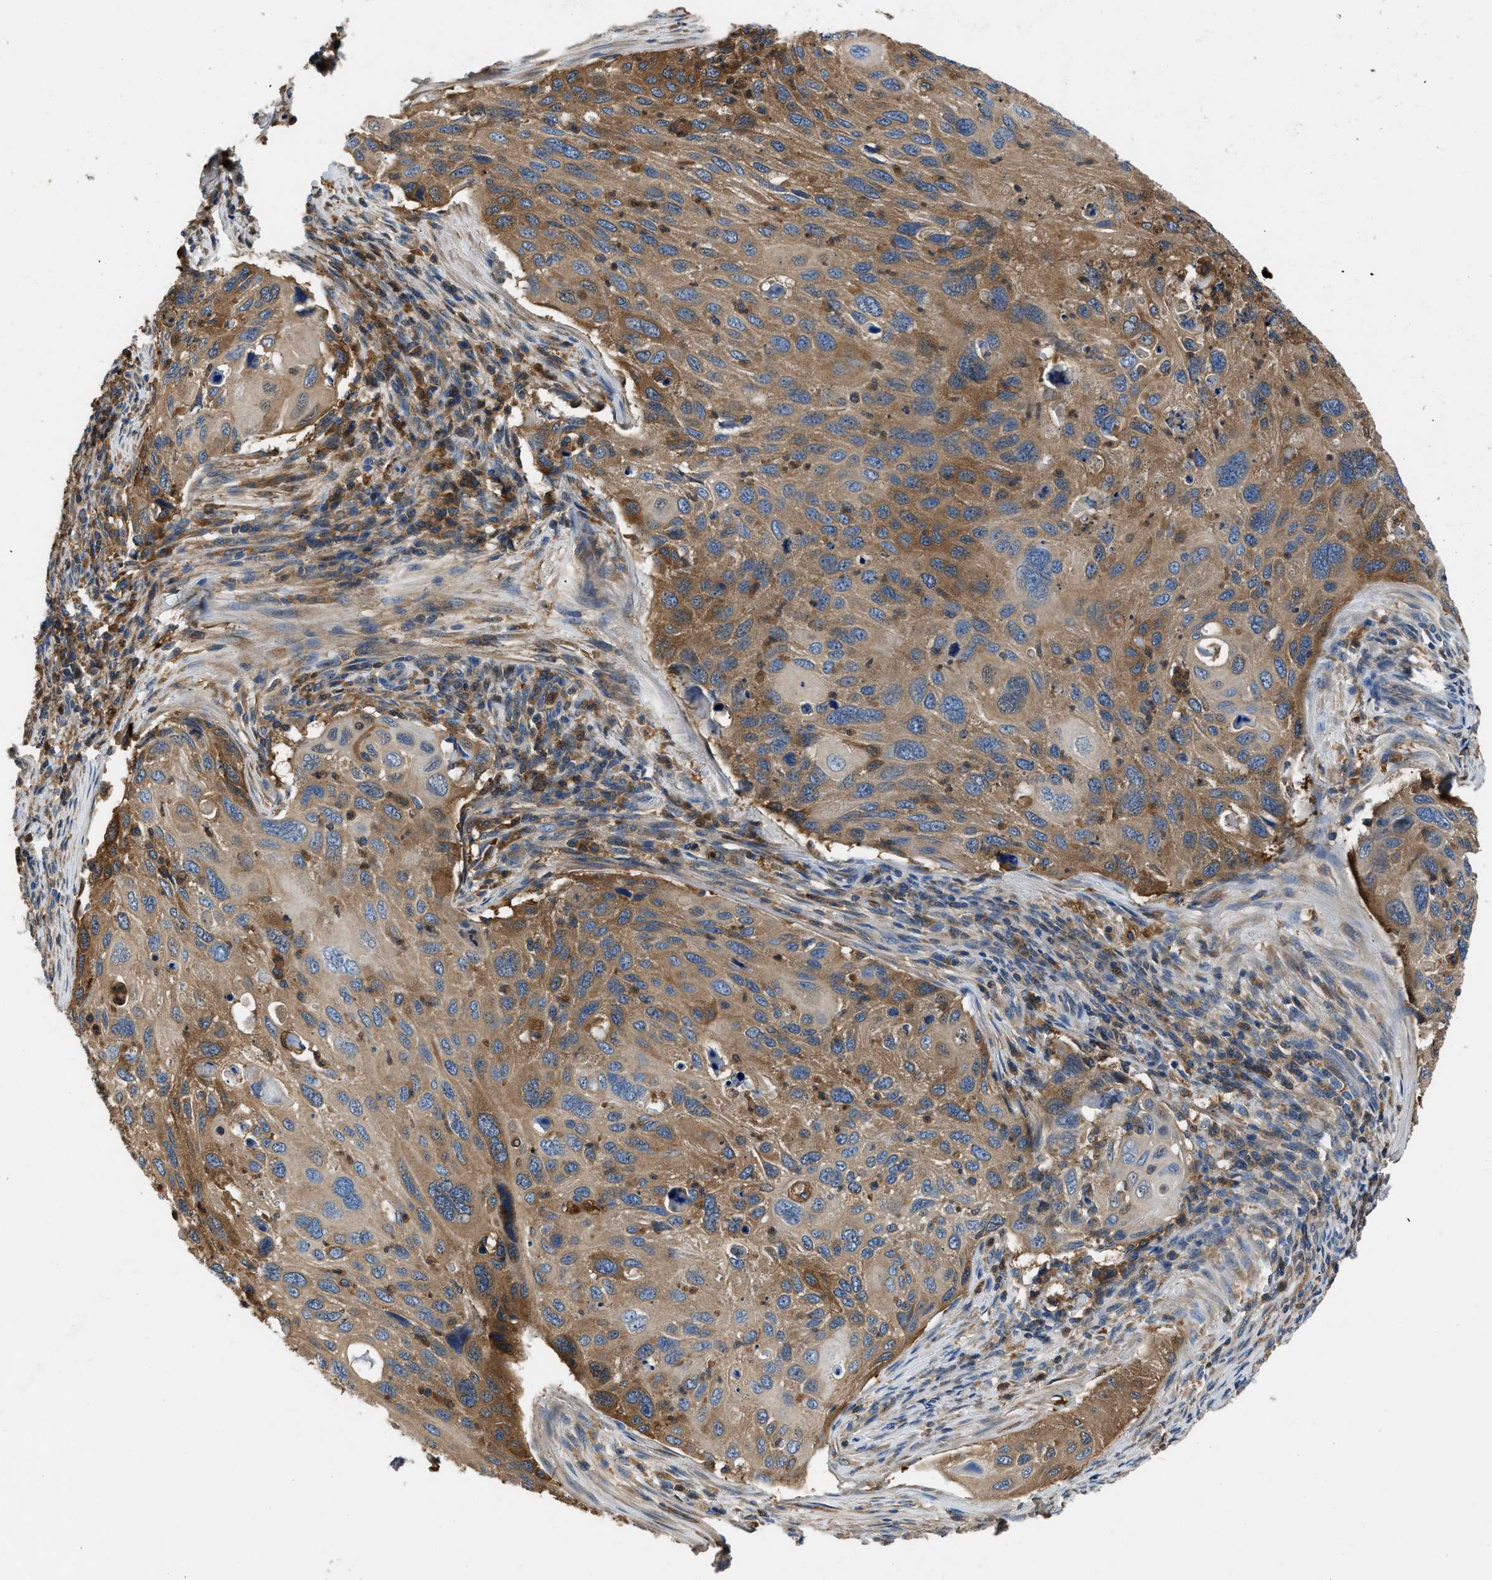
{"staining": {"intensity": "moderate", "quantity": ">75%", "location": "cytoplasmic/membranous"}, "tissue": "cervical cancer", "cell_type": "Tumor cells", "image_type": "cancer", "snomed": [{"axis": "morphology", "description": "Squamous cell carcinoma, NOS"}, {"axis": "topography", "description": "Cervix"}], "caption": "Brown immunohistochemical staining in cervical cancer reveals moderate cytoplasmic/membranous expression in about >75% of tumor cells.", "gene": "PKM", "patient": {"sex": "female", "age": 70}}